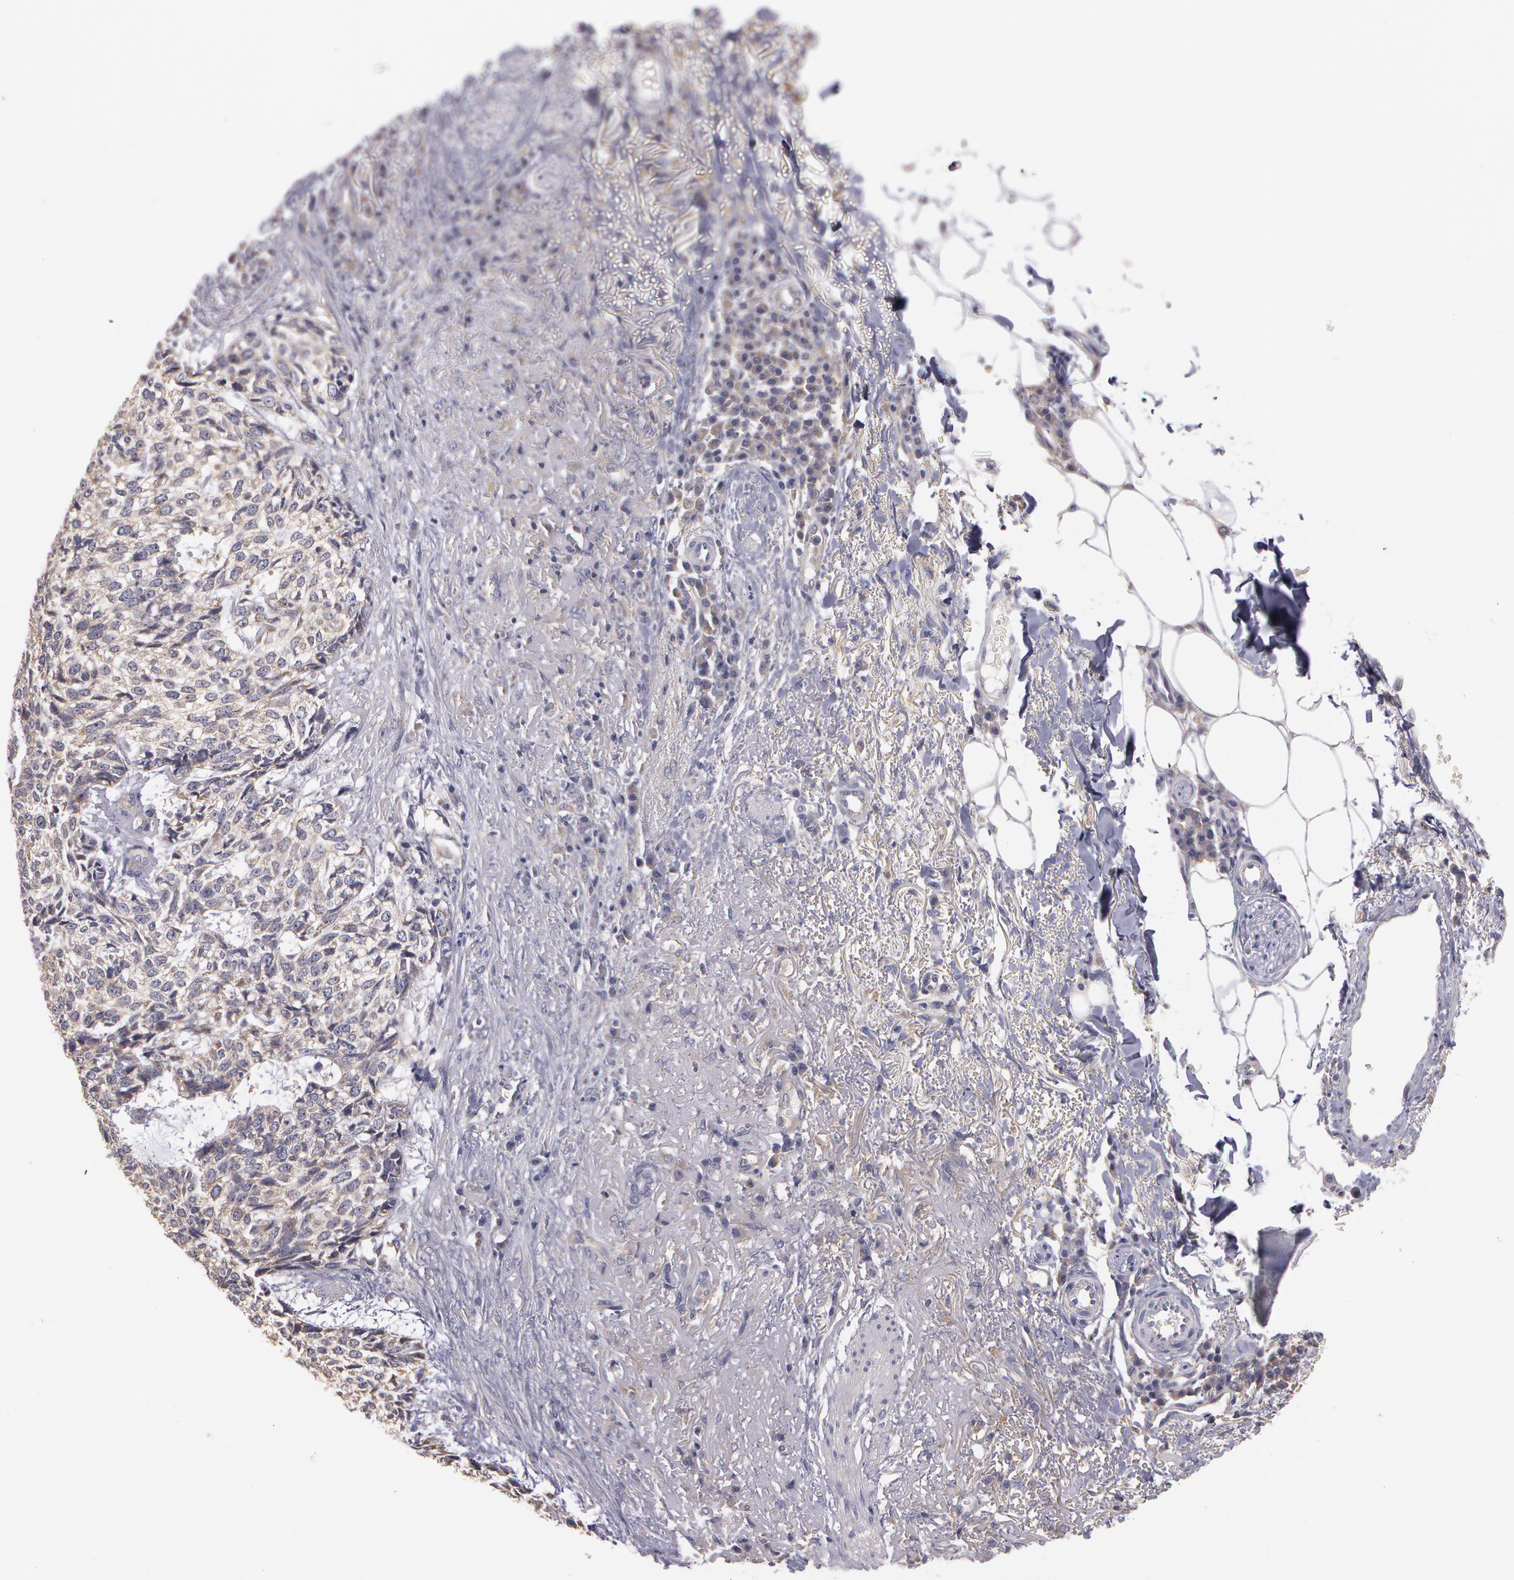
{"staining": {"intensity": "weak", "quantity": "<25%", "location": "cytoplasmic/membranous"}, "tissue": "skin cancer", "cell_type": "Tumor cells", "image_type": "cancer", "snomed": [{"axis": "morphology", "description": "Basal cell carcinoma"}, {"axis": "topography", "description": "Skin"}], "caption": "Immunohistochemistry (IHC) micrograph of basal cell carcinoma (skin) stained for a protein (brown), which shows no staining in tumor cells.", "gene": "NEK9", "patient": {"sex": "female", "age": 89}}